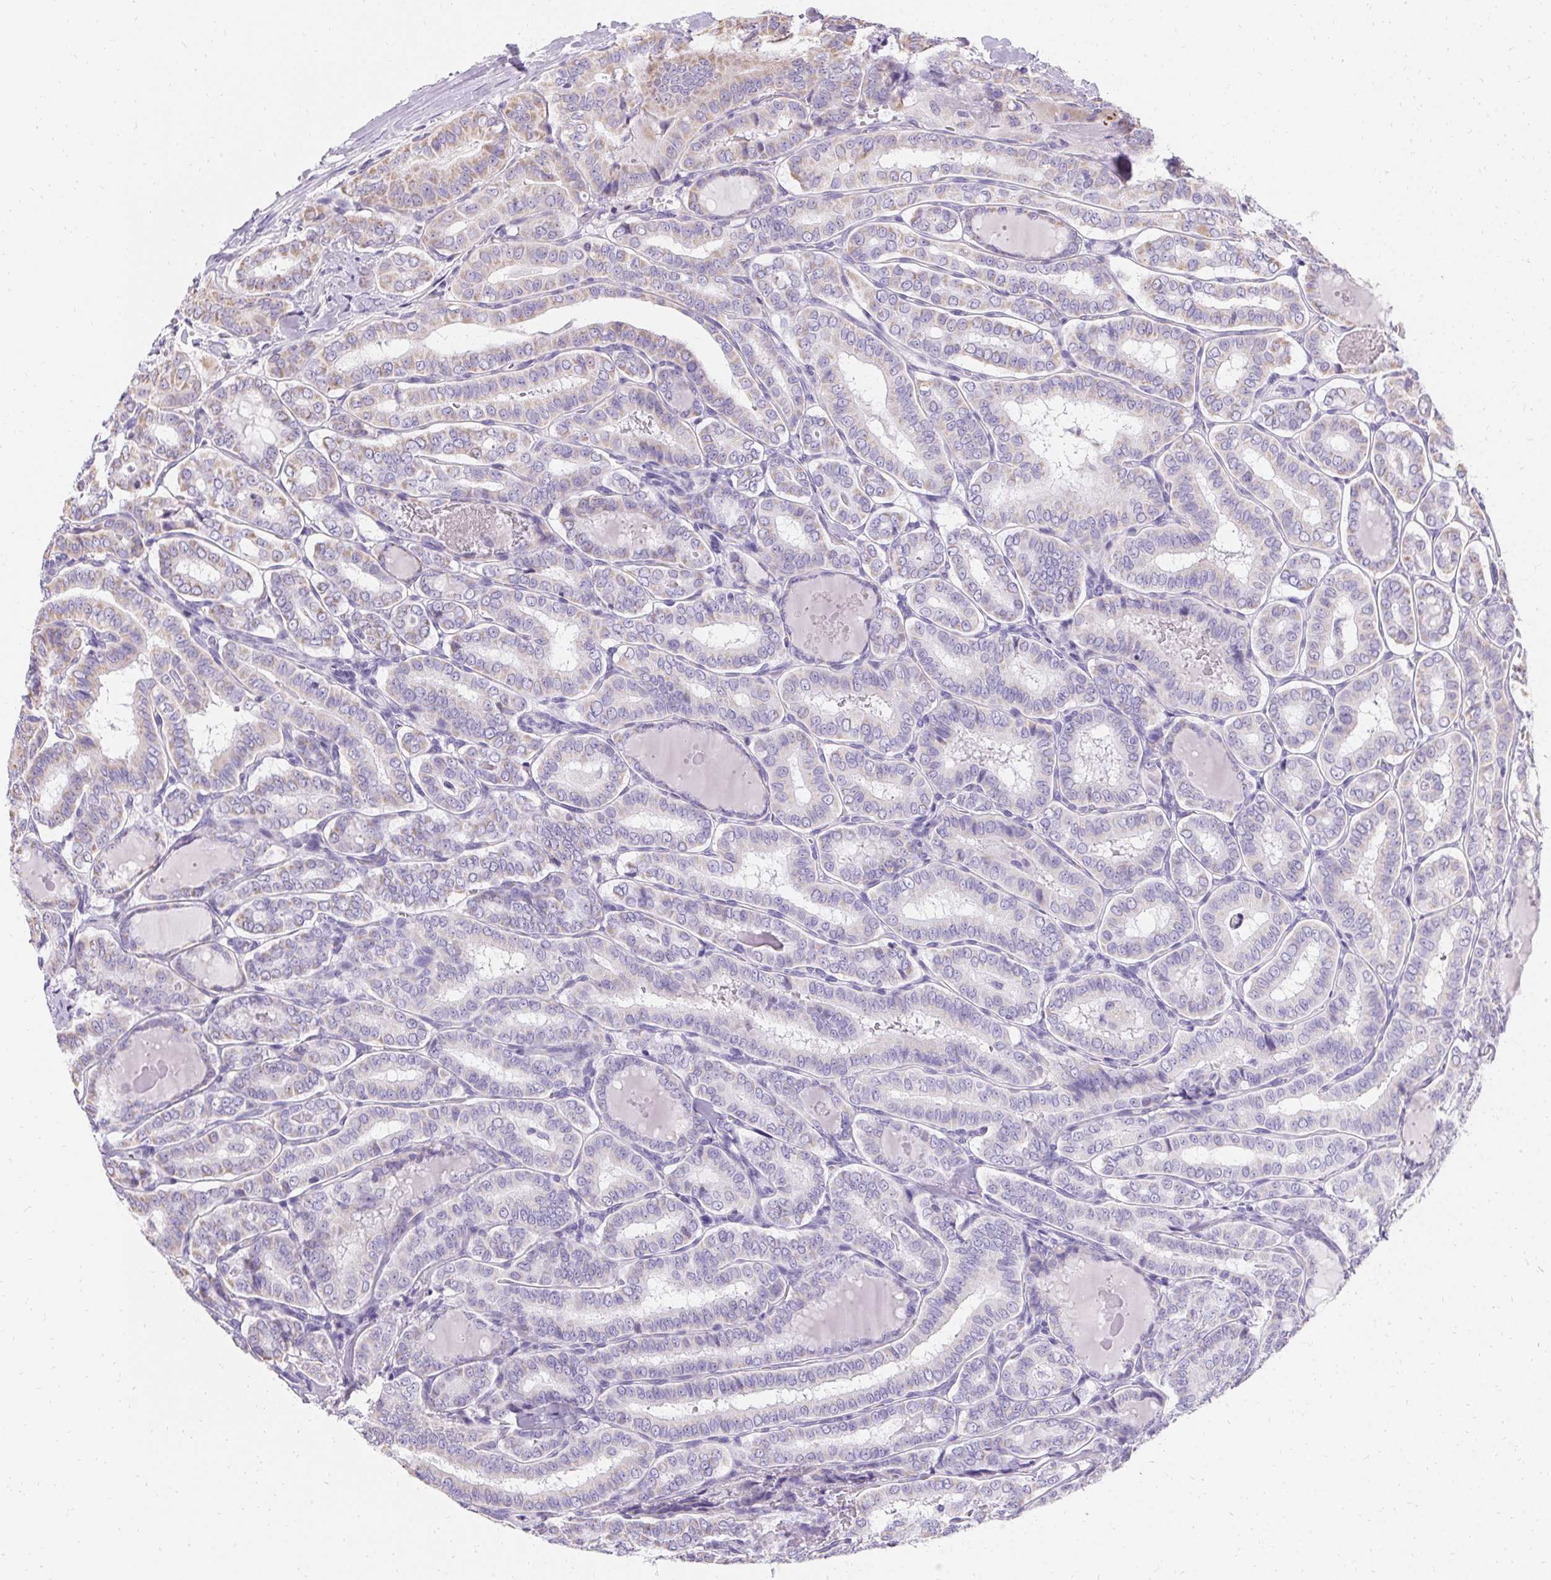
{"staining": {"intensity": "weak", "quantity": "<25%", "location": "cytoplasmic/membranous"}, "tissue": "thyroid cancer", "cell_type": "Tumor cells", "image_type": "cancer", "snomed": [{"axis": "morphology", "description": "Papillary adenocarcinoma, NOS"}, {"axis": "morphology", "description": "Papillary adenoma metastatic"}, {"axis": "topography", "description": "Thyroid gland"}], "caption": "DAB (3,3'-diaminobenzidine) immunohistochemical staining of thyroid cancer (papillary adenocarcinoma) displays no significant positivity in tumor cells.", "gene": "ASGR2", "patient": {"sex": "female", "age": 50}}